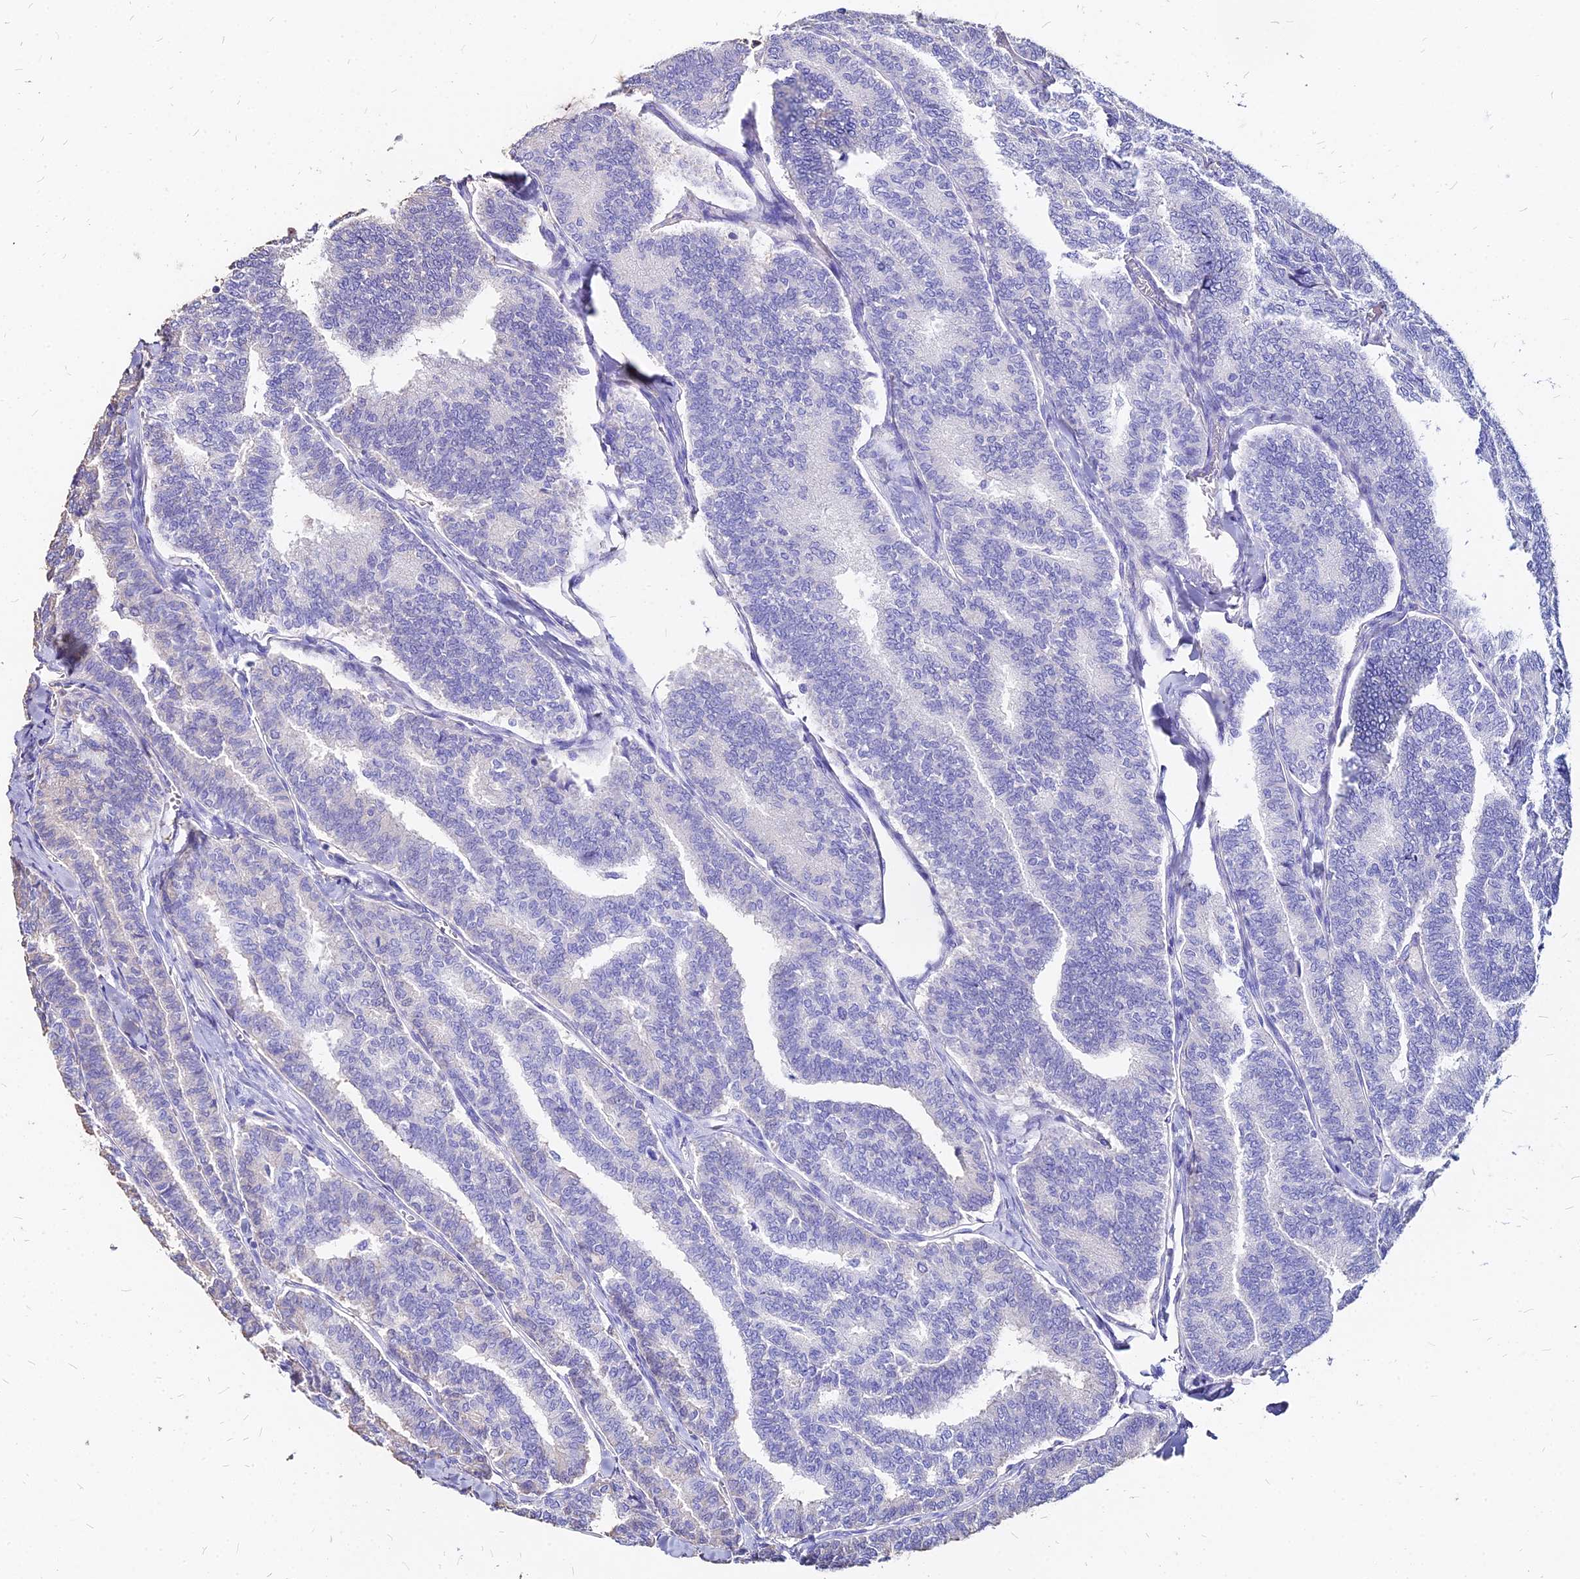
{"staining": {"intensity": "negative", "quantity": "none", "location": "none"}, "tissue": "thyroid cancer", "cell_type": "Tumor cells", "image_type": "cancer", "snomed": [{"axis": "morphology", "description": "Papillary adenocarcinoma, NOS"}, {"axis": "topography", "description": "Thyroid gland"}], "caption": "The histopathology image displays no significant positivity in tumor cells of thyroid papillary adenocarcinoma. (Immunohistochemistry, brightfield microscopy, high magnification).", "gene": "NME5", "patient": {"sex": "female", "age": 35}}